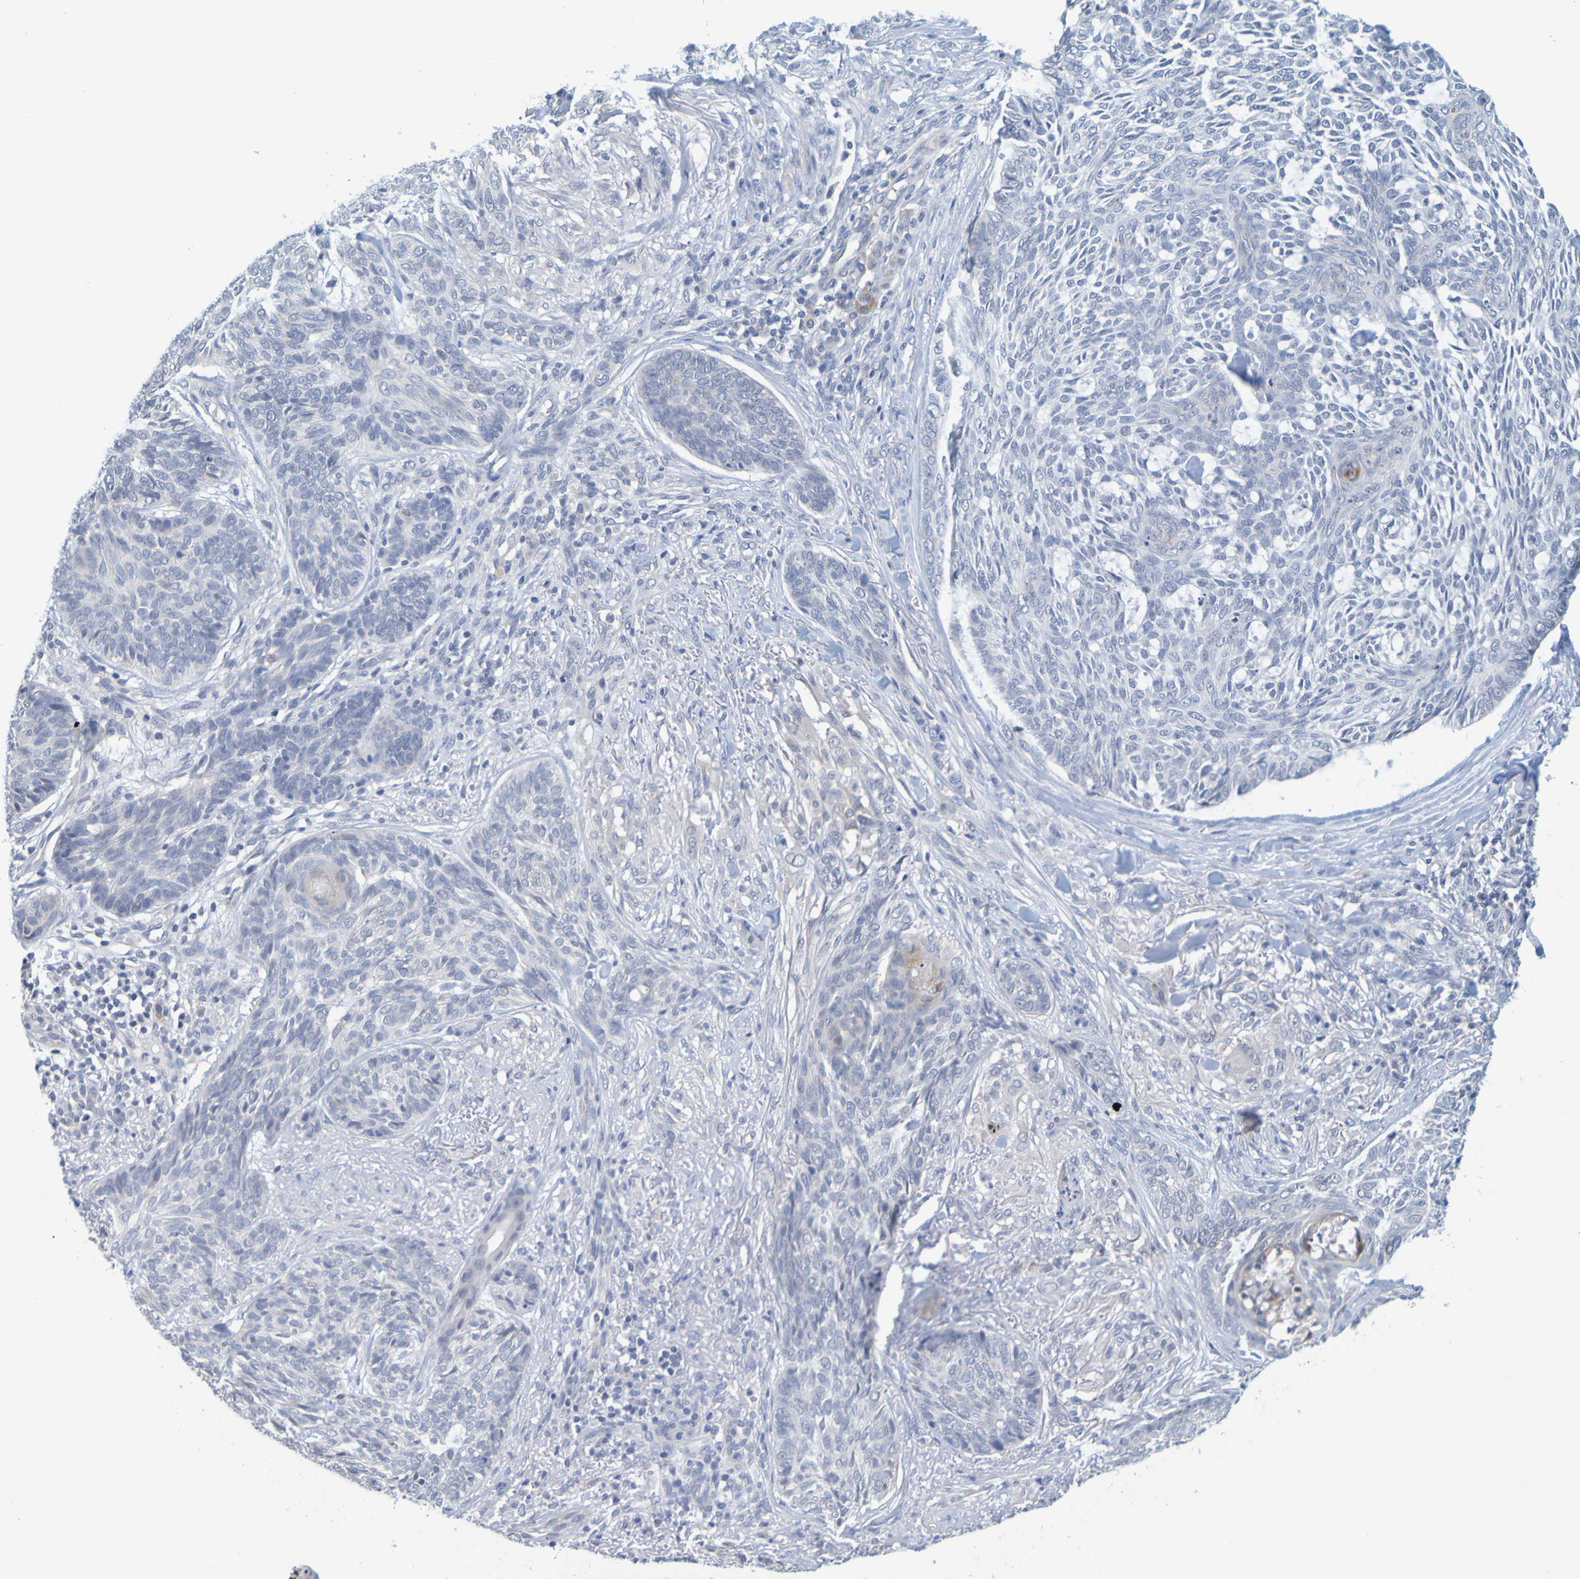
{"staining": {"intensity": "negative", "quantity": "none", "location": "none"}, "tissue": "skin cancer", "cell_type": "Tumor cells", "image_type": "cancer", "snomed": [{"axis": "morphology", "description": "Basal cell carcinoma"}, {"axis": "topography", "description": "Skin"}], "caption": "A photomicrograph of skin basal cell carcinoma stained for a protein exhibits no brown staining in tumor cells. The staining is performed using DAB brown chromogen with nuclei counter-stained in using hematoxylin.", "gene": "ENDOU", "patient": {"sex": "male", "age": 43}}